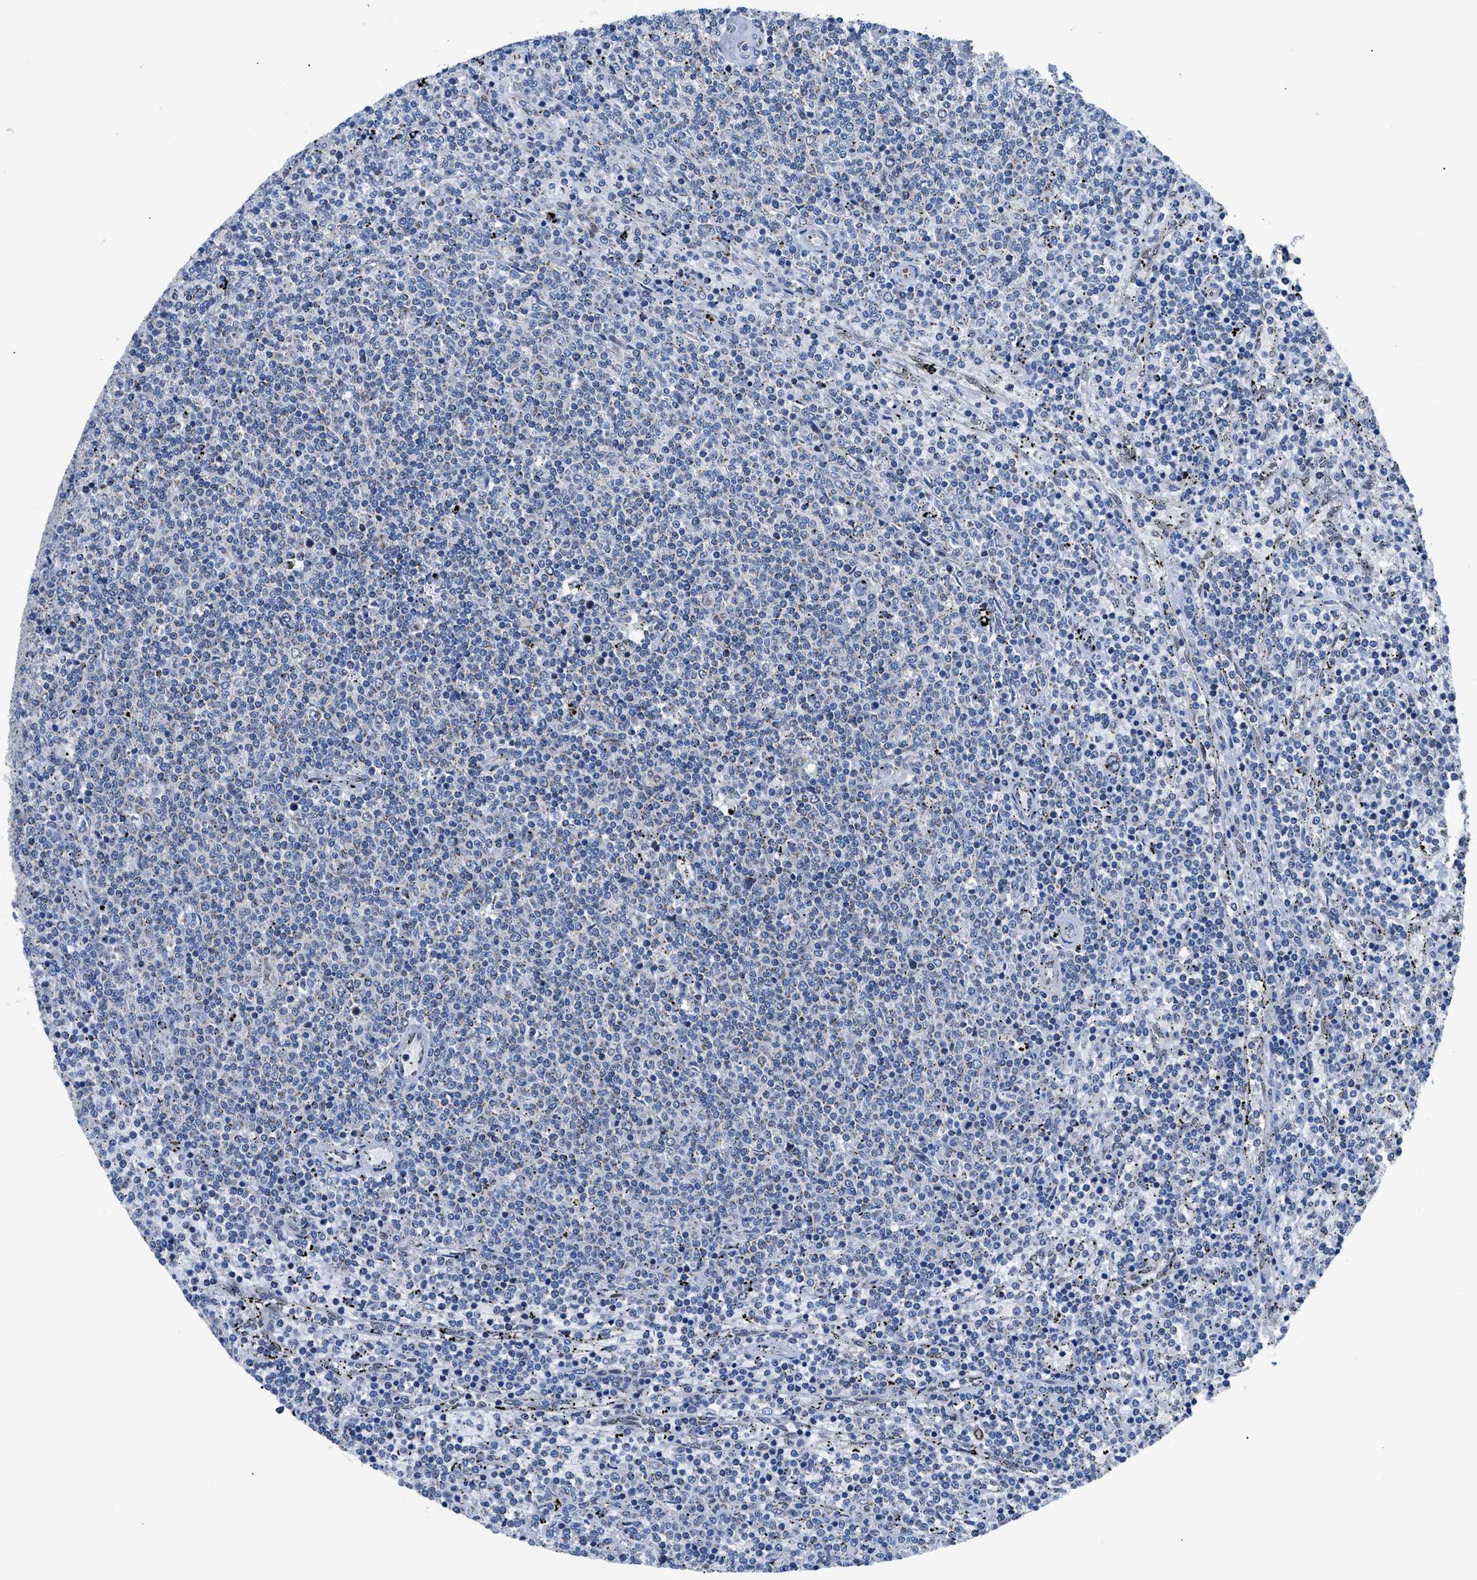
{"staining": {"intensity": "negative", "quantity": "none", "location": "none"}, "tissue": "lymphoma", "cell_type": "Tumor cells", "image_type": "cancer", "snomed": [{"axis": "morphology", "description": "Malignant lymphoma, non-Hodgkin's type, Low grade"}, {"axis": "topography", "description": "Spleen"}], "caption": "This image is of lymphoma stained with IHC to label a protein in brown with the nuclei are counter-stained blue. There is no positivity in tumor cells.", "gene": "LMO2", "patient": {"sex": "female", "age": 50}}